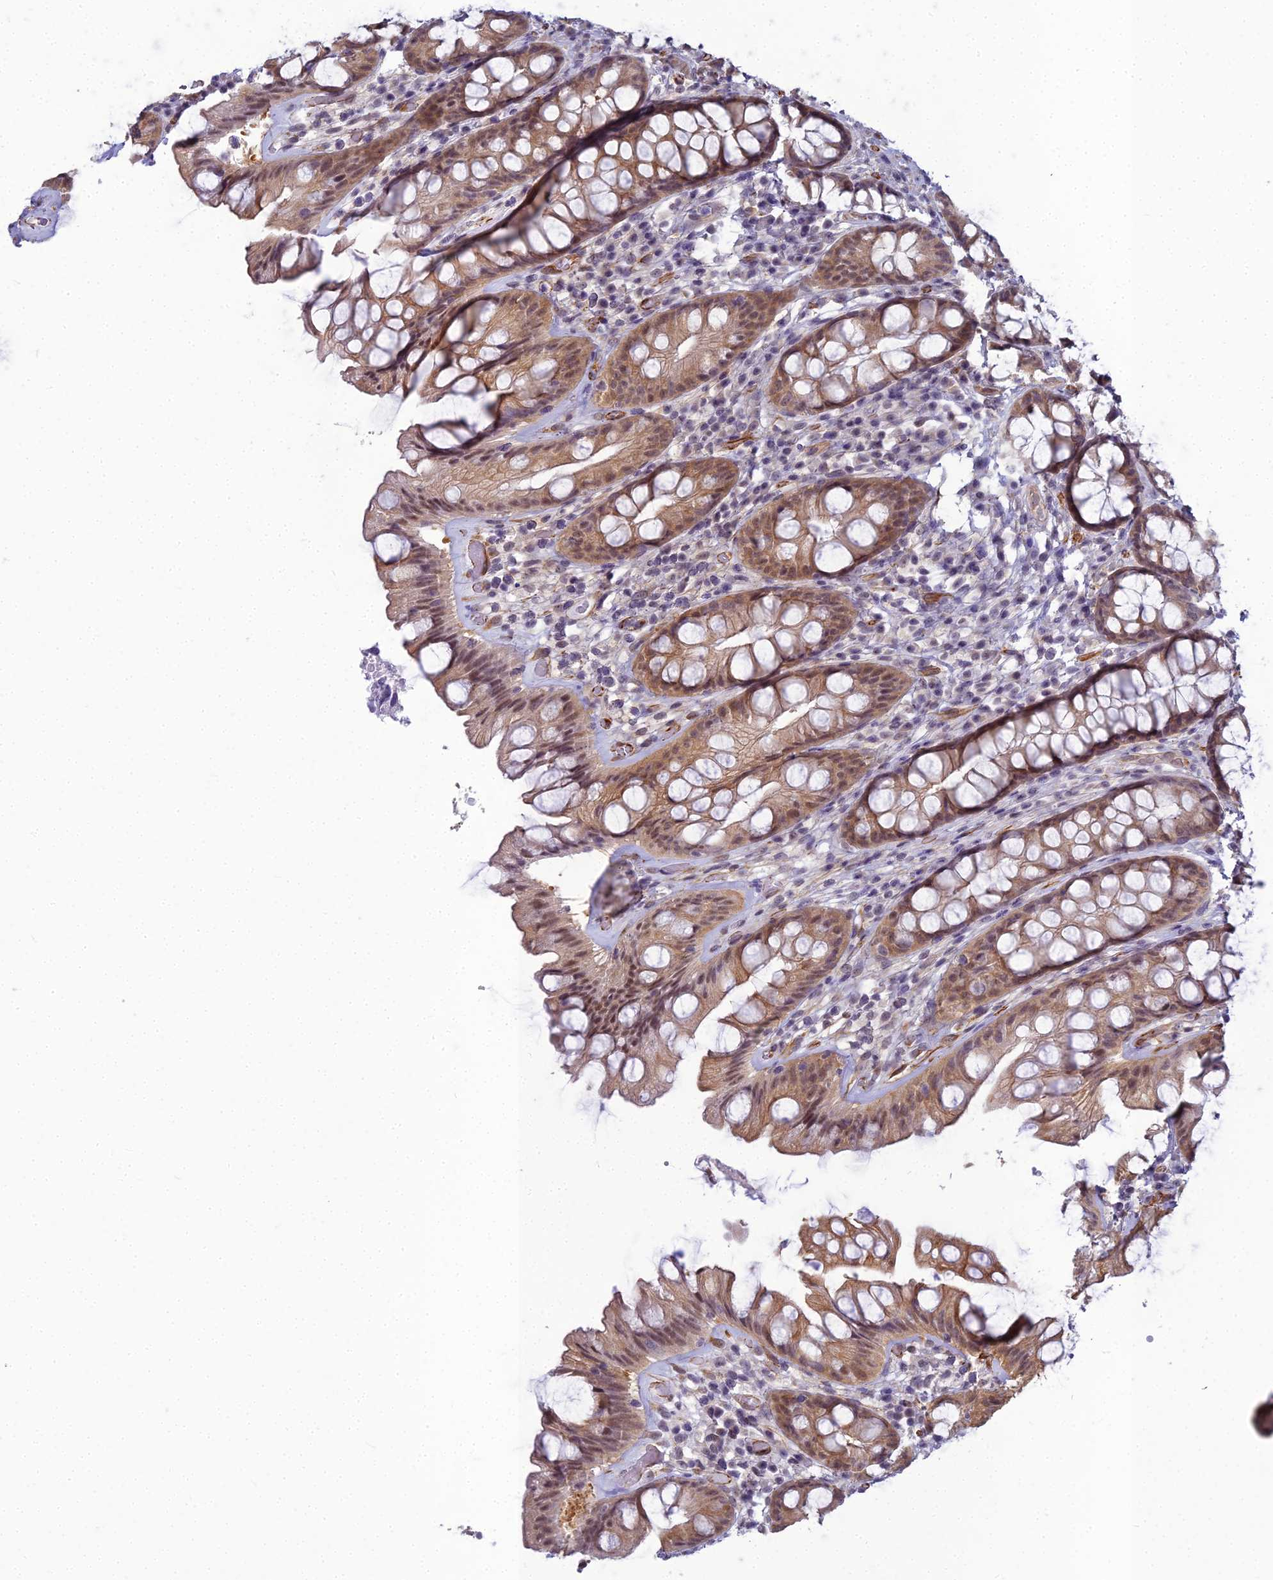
{"staining": {"intensity": "moderate", "quantity": ">75%", "location": "cytoplasmic/membranous,nuclear"}, "tissue": "rectum", "cell_type": "Glandular cells", "image_type": "normal", "snomed": [{"axis": "morphology", "description": "Normal tissue, NOS"}, {"axis": "topography", "description": "Rectum"}], "caption": "Rectum stained with DAB (3,3'-diaminobenzidine) immunohistochemistry (IHC) demonstrates medium levels of moderate cytoplasmic/membranous,nuclear expression in about >75% of glandular cells.", "gene": "RGL3", "patient": {"sex": "male", "age": 74}}